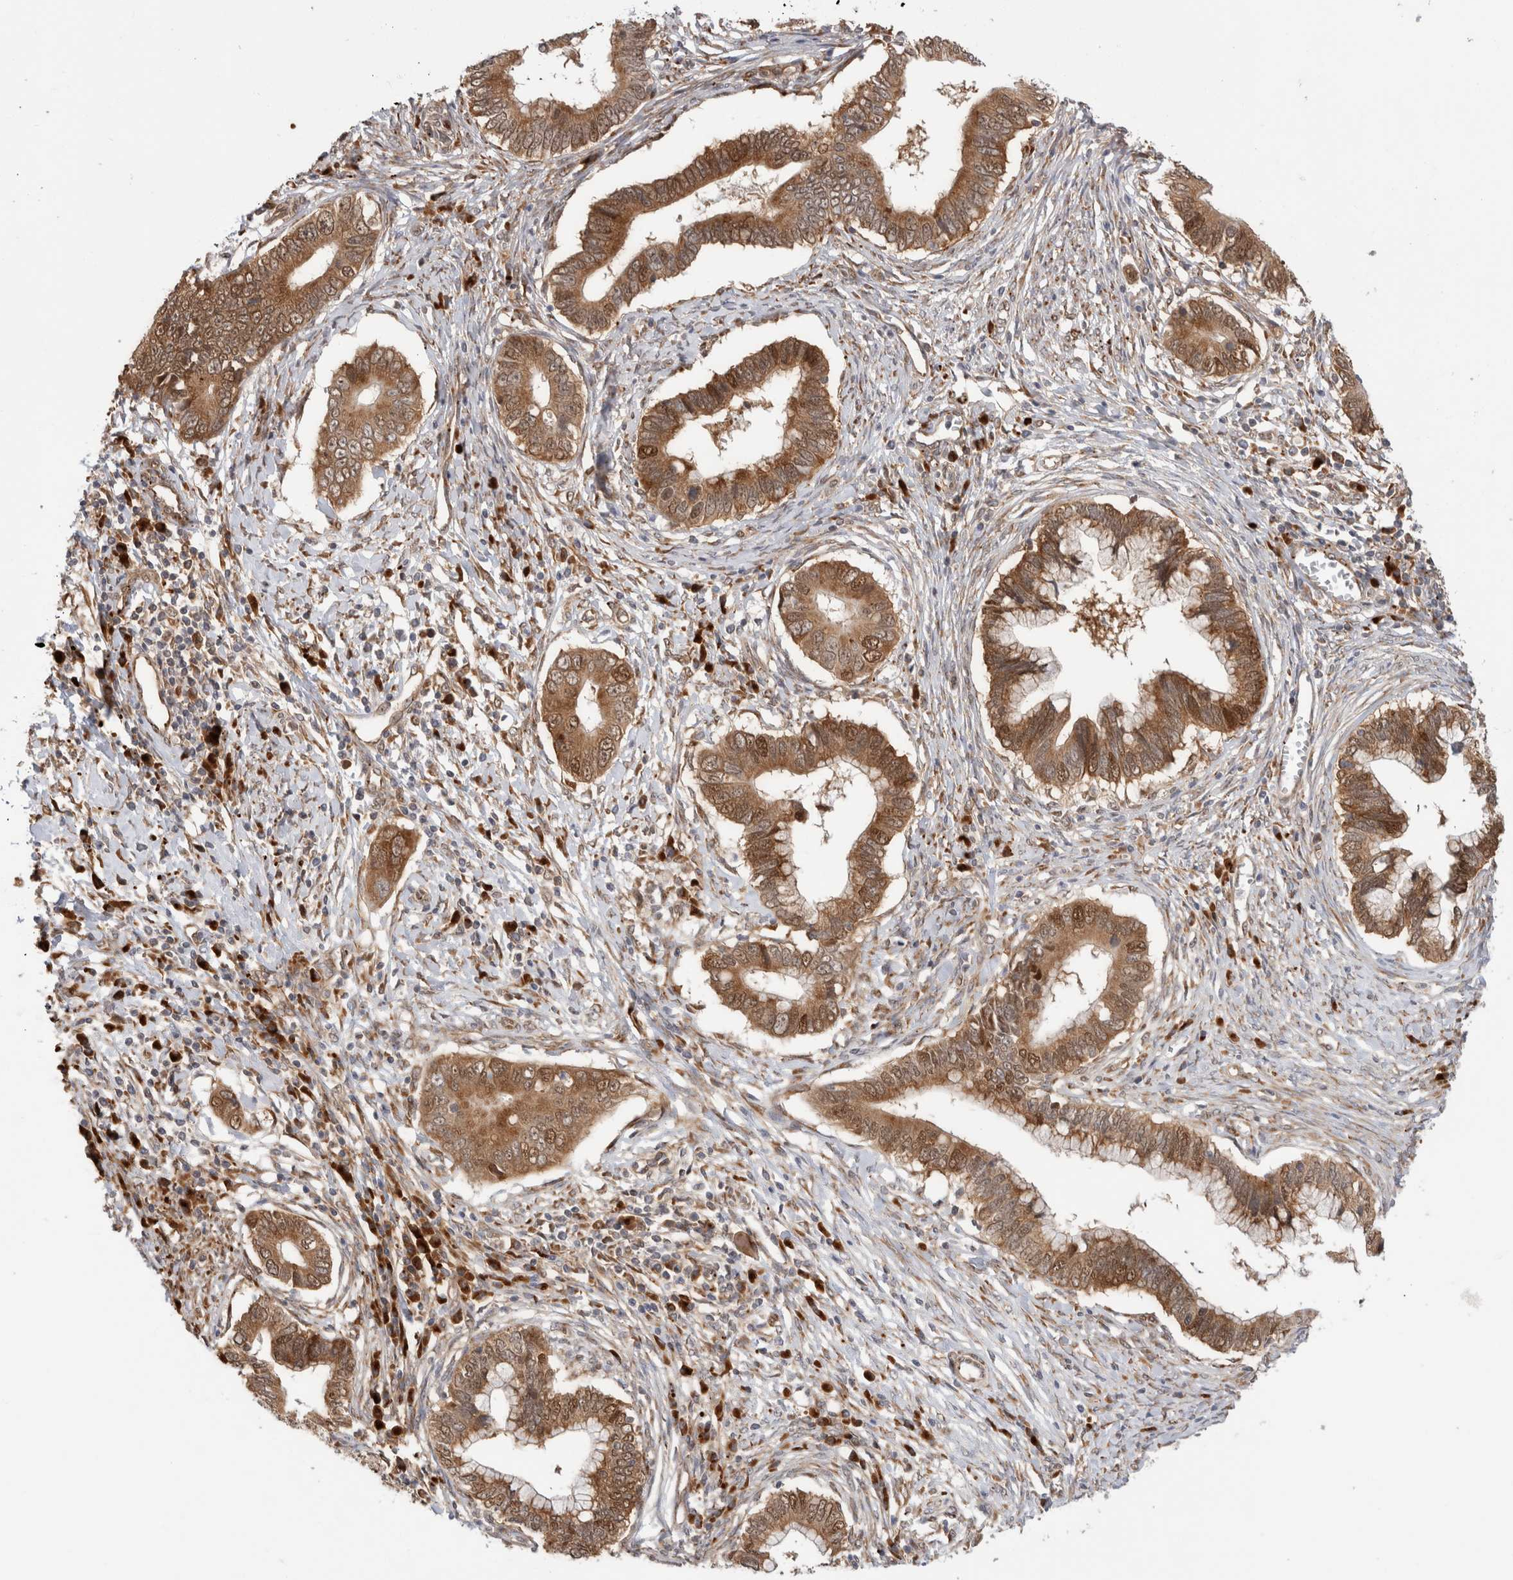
{"staining": {"intensity": "moderate", "quantity": ">75%", "location": "cytoplasmic/membranous"}, "tissue": "cervical cancer", "cell_type": "Tumor cells", "image_type": "cancer", "snomed": [{"axis": "morphology", "description": "Adenocarcinoma, NOS"}, {"axis": "topography", "description": "Cervix"}], "caption": "Human cervical cancer stained with a brown dye demonstrates moderate cytoplasmic/membranous positive positivity in approximately >75% of tumor cells.", "gene": "ACTL9", "patient": {"sex": "female", "age": 44}}